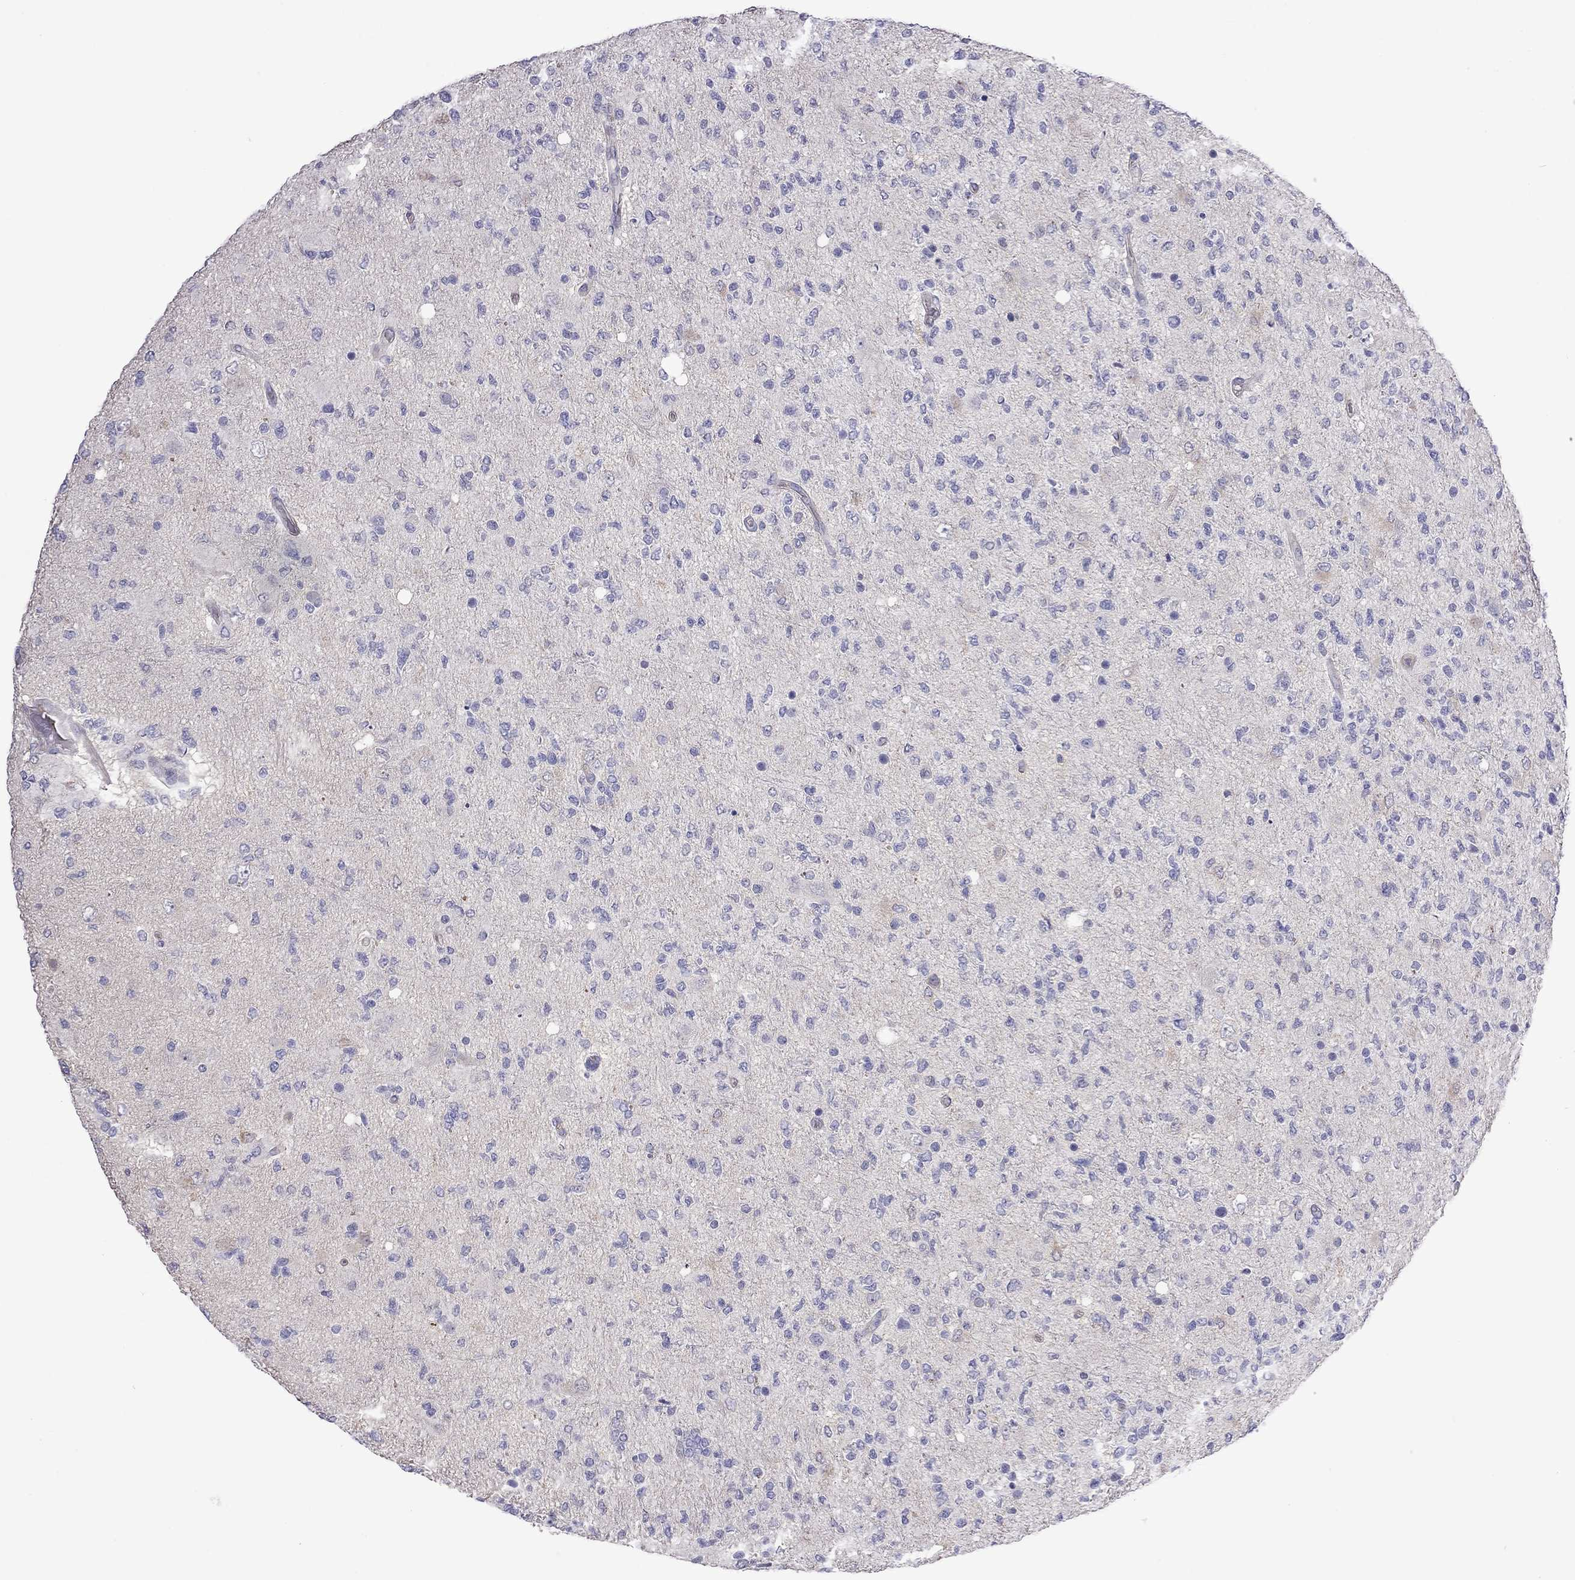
{"staining": {"intensity": "negative", "quantity": "none", "location": "none"}, "tissue": "glioma", "cell_type": "Tumor cells", "image_type": "cancer", "snomed": [{"axis": "morphology", "description": "Glioma, malignant, High grade"}, {"axis": "topography", "description": "Cerebral cortex"}], "caption": "This is an immunohistochemistry (IHC) photomicrograph of glioma. There is no staining in tumor cells.", "gene": "FEZ1", "patient": {"sex": "male", "age": 70}}